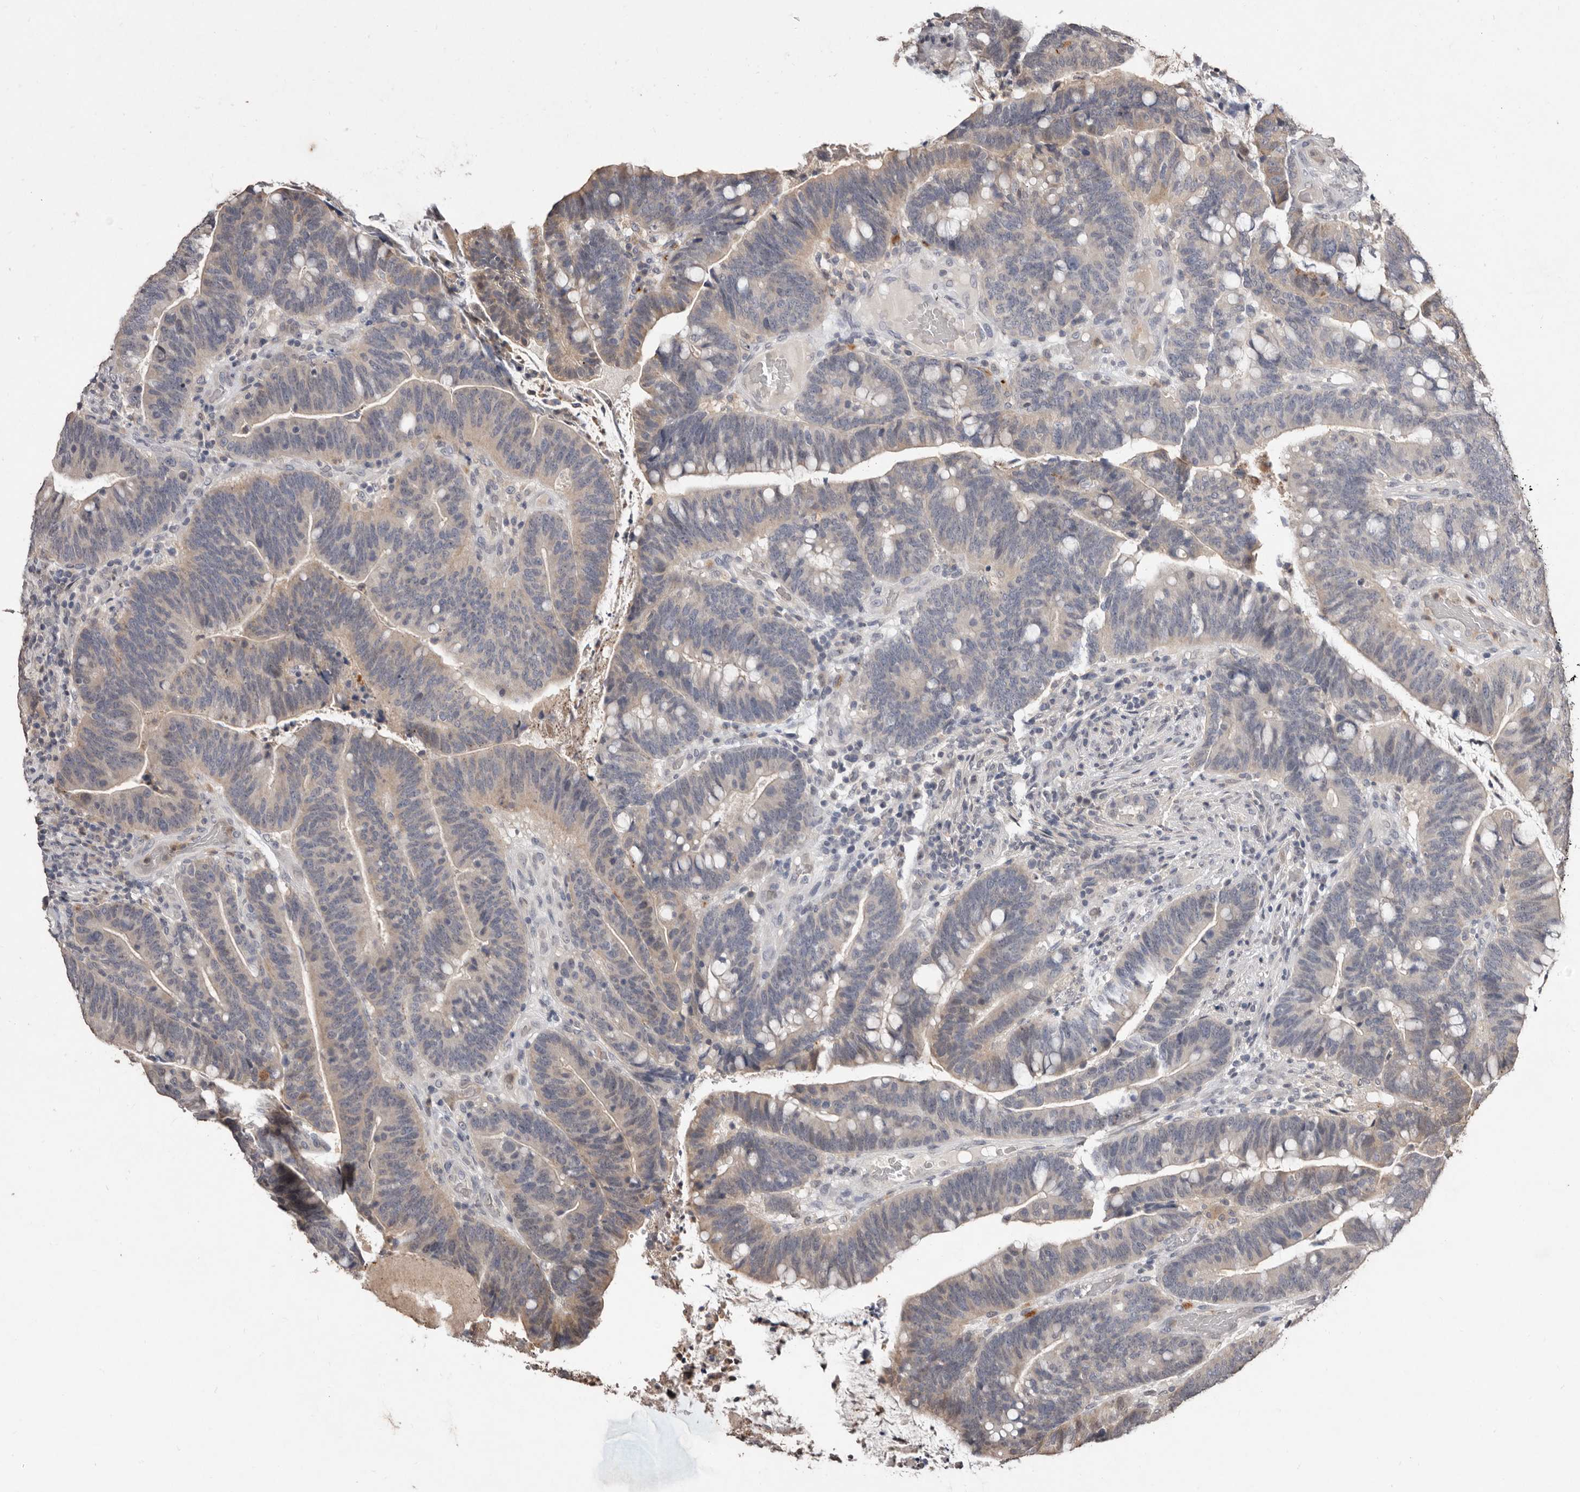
{"staining": {"intensity": "weak", "quantity": "<25%", "location": "cytoplasmic/membranous"}, "tissue": "colorectal cancer", "cell_type": "Tumor cells", "image_type": "cancer", "snomed": [{"axis": "morphology", "description": "Adenocarcinoma, NOS"}, {"axis": "topography", "description": "Colon"}], "caption": "Protein analysis of adenocarcinoma (colorectal) displays no significant staining in tumor cells. The staining was performed using DAB (3,3'-diaminobenzidine) to visualize the protein expression in brown, while the nuclei were stained in blue with hematoxylin (Magnification: 20x).", "gene": "SULT1E1", "patient": {"sex": "female", "age": 66}}